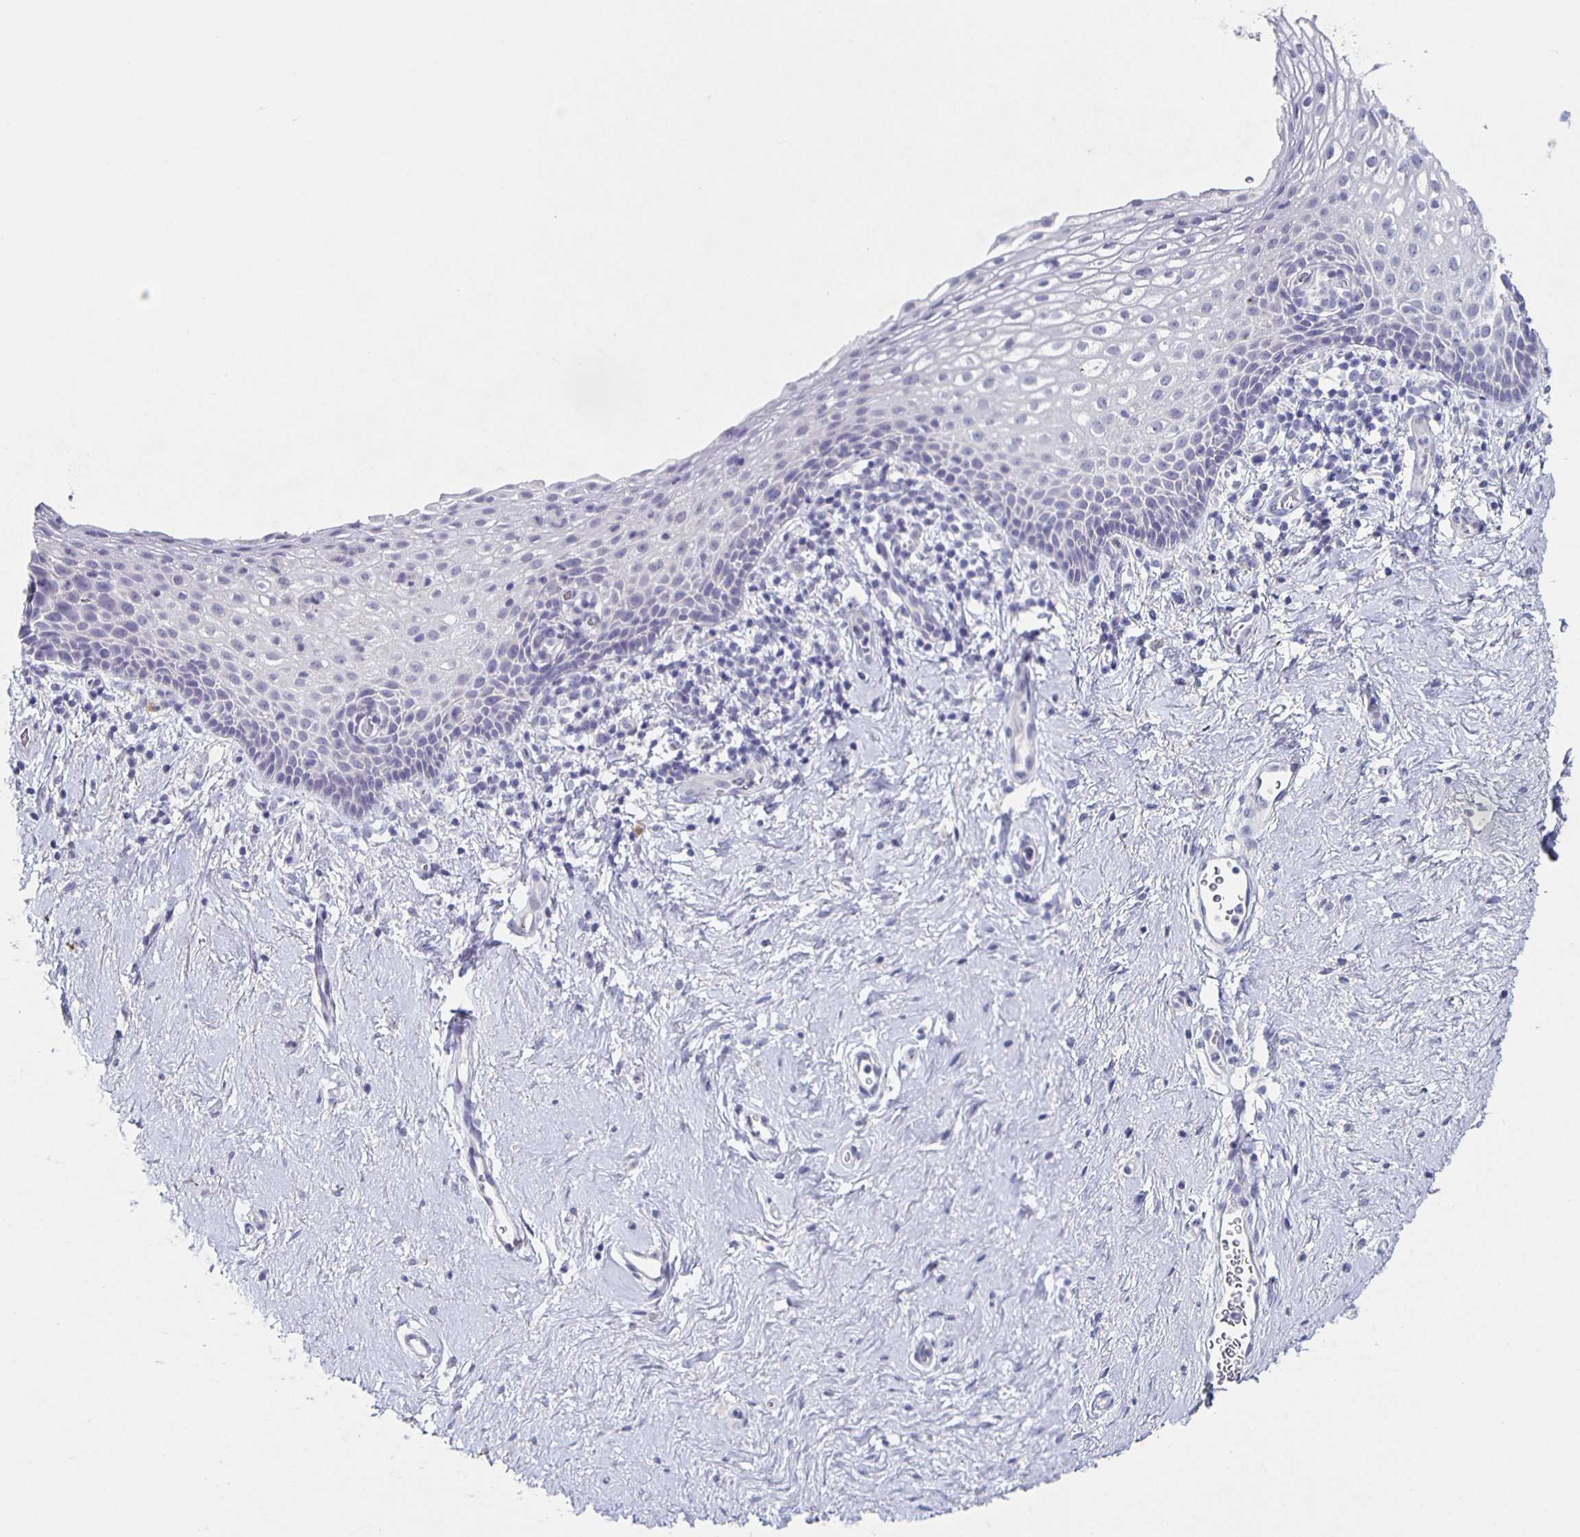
{"staining": {"intensity": "negative", "quantity": "none", "location": "none"}, "tissue": "vagina", "cell_type": "Squamous epithelial cells", "image_type": "normal", "snomed": [{"axis": "morphology", "description": "Normal tissue, NOS"}, {"axis": "topography", "description": "Vagina"}], "caption": "A high-resolution micrograph shows immunohistochemistry staining of unremarkable vagina, which shows no significant expression in squamous epithelial cells. (Stains: DAB IHC with hematoxylin counter stain, Microscopy: brightfield microscopy at high magnification).", "gene": "CARNS1", "patient": {"sex": "female", "age": 61}}